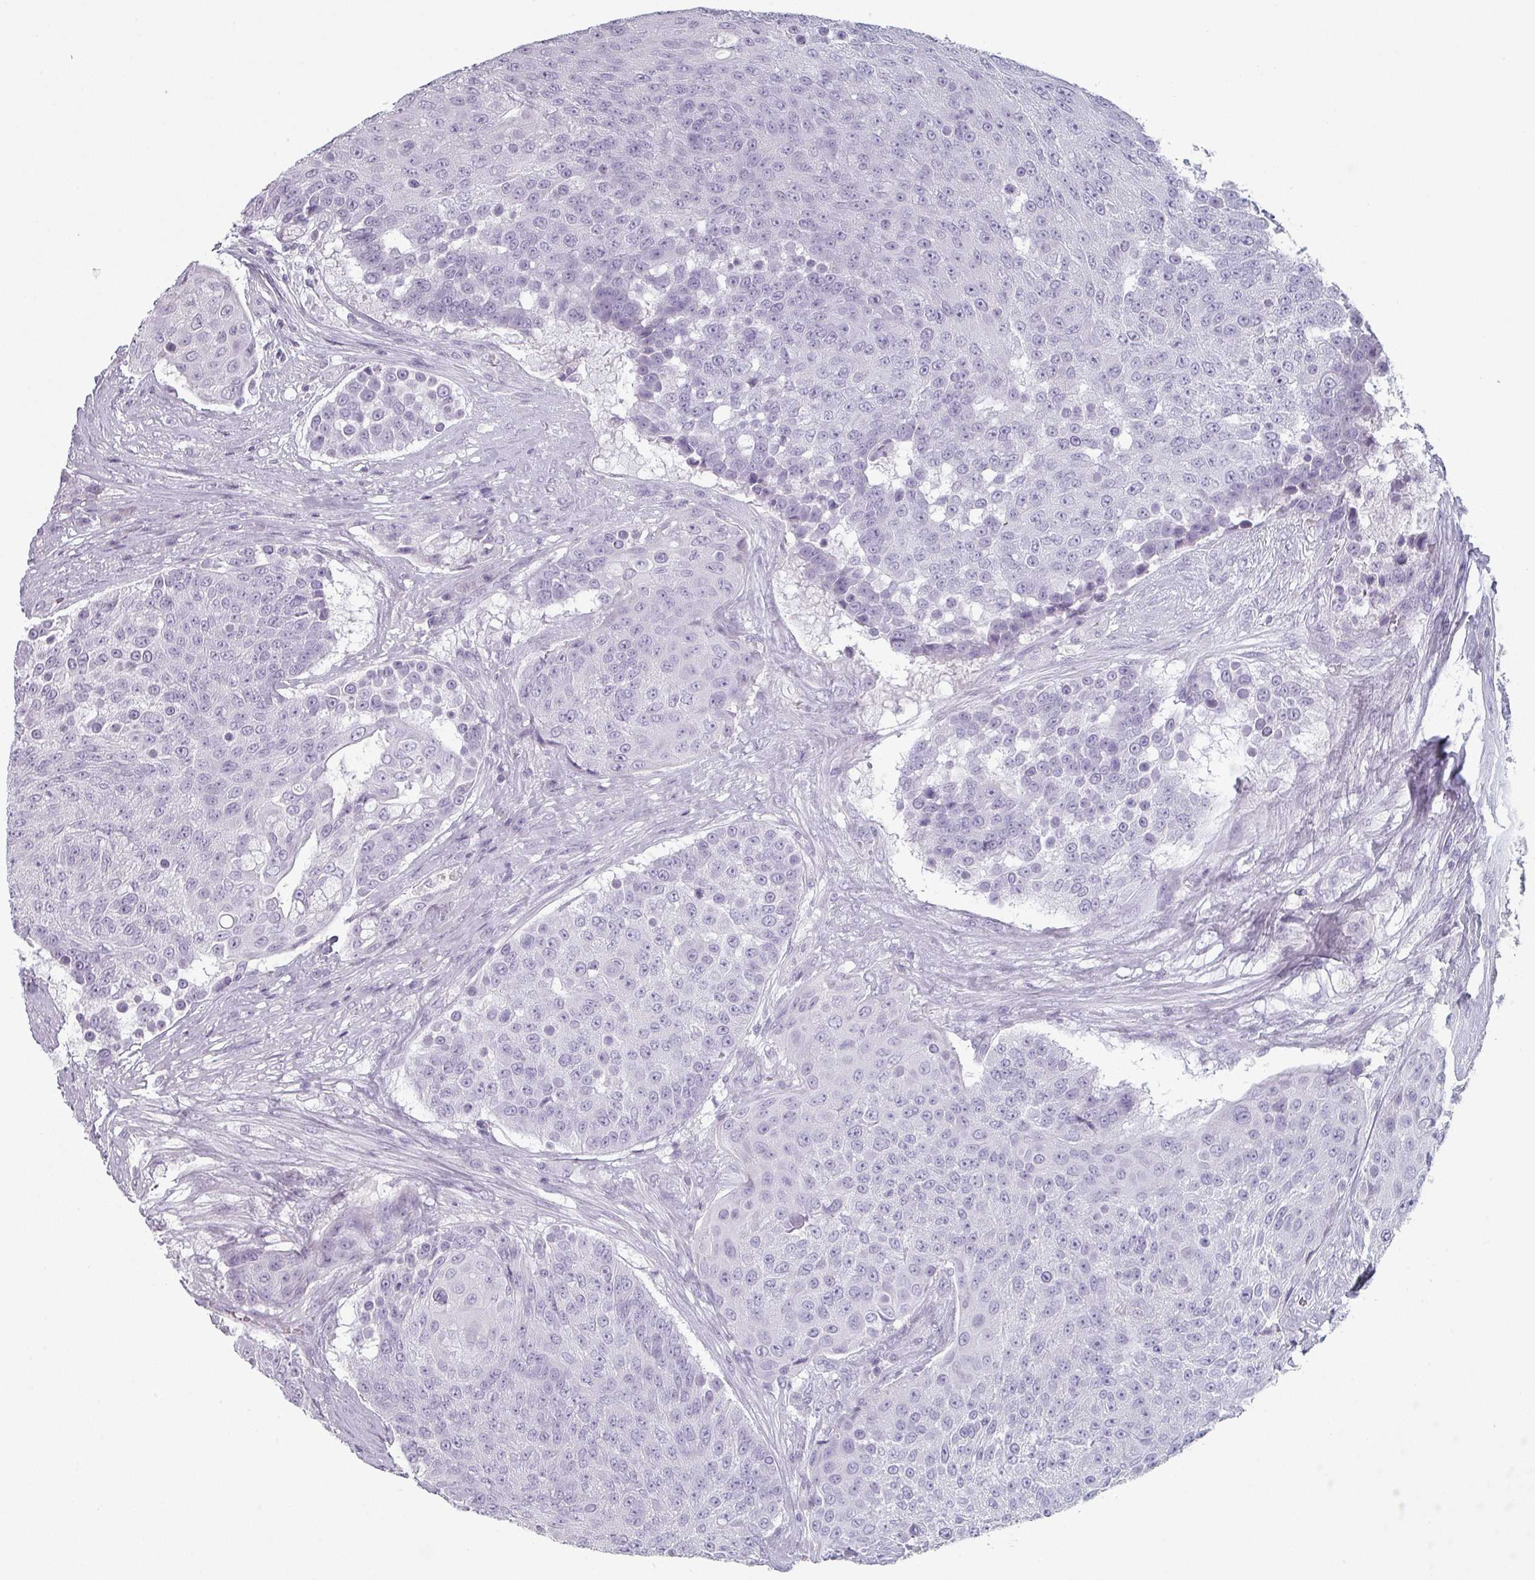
{"staining": {"intensity": "negative", "quantity": "none", "location": "none"}, "tissue": "urothelial cancer", "cell_type": "Tumor cells", "image_type": "cancer", "snomed": [{"axis": "morphology", "description": "Urothelial carcinoma, High grade"}, {"axis": "topography", "description": "Urinary bladder"}], "caption": "An immunohistochemistry image of urothelial cancer is shown. There is no staining in tumor cells of urothelial cancer.", "gene": "SLC35G2", "patient": {"sex": "female", "age": 63}}